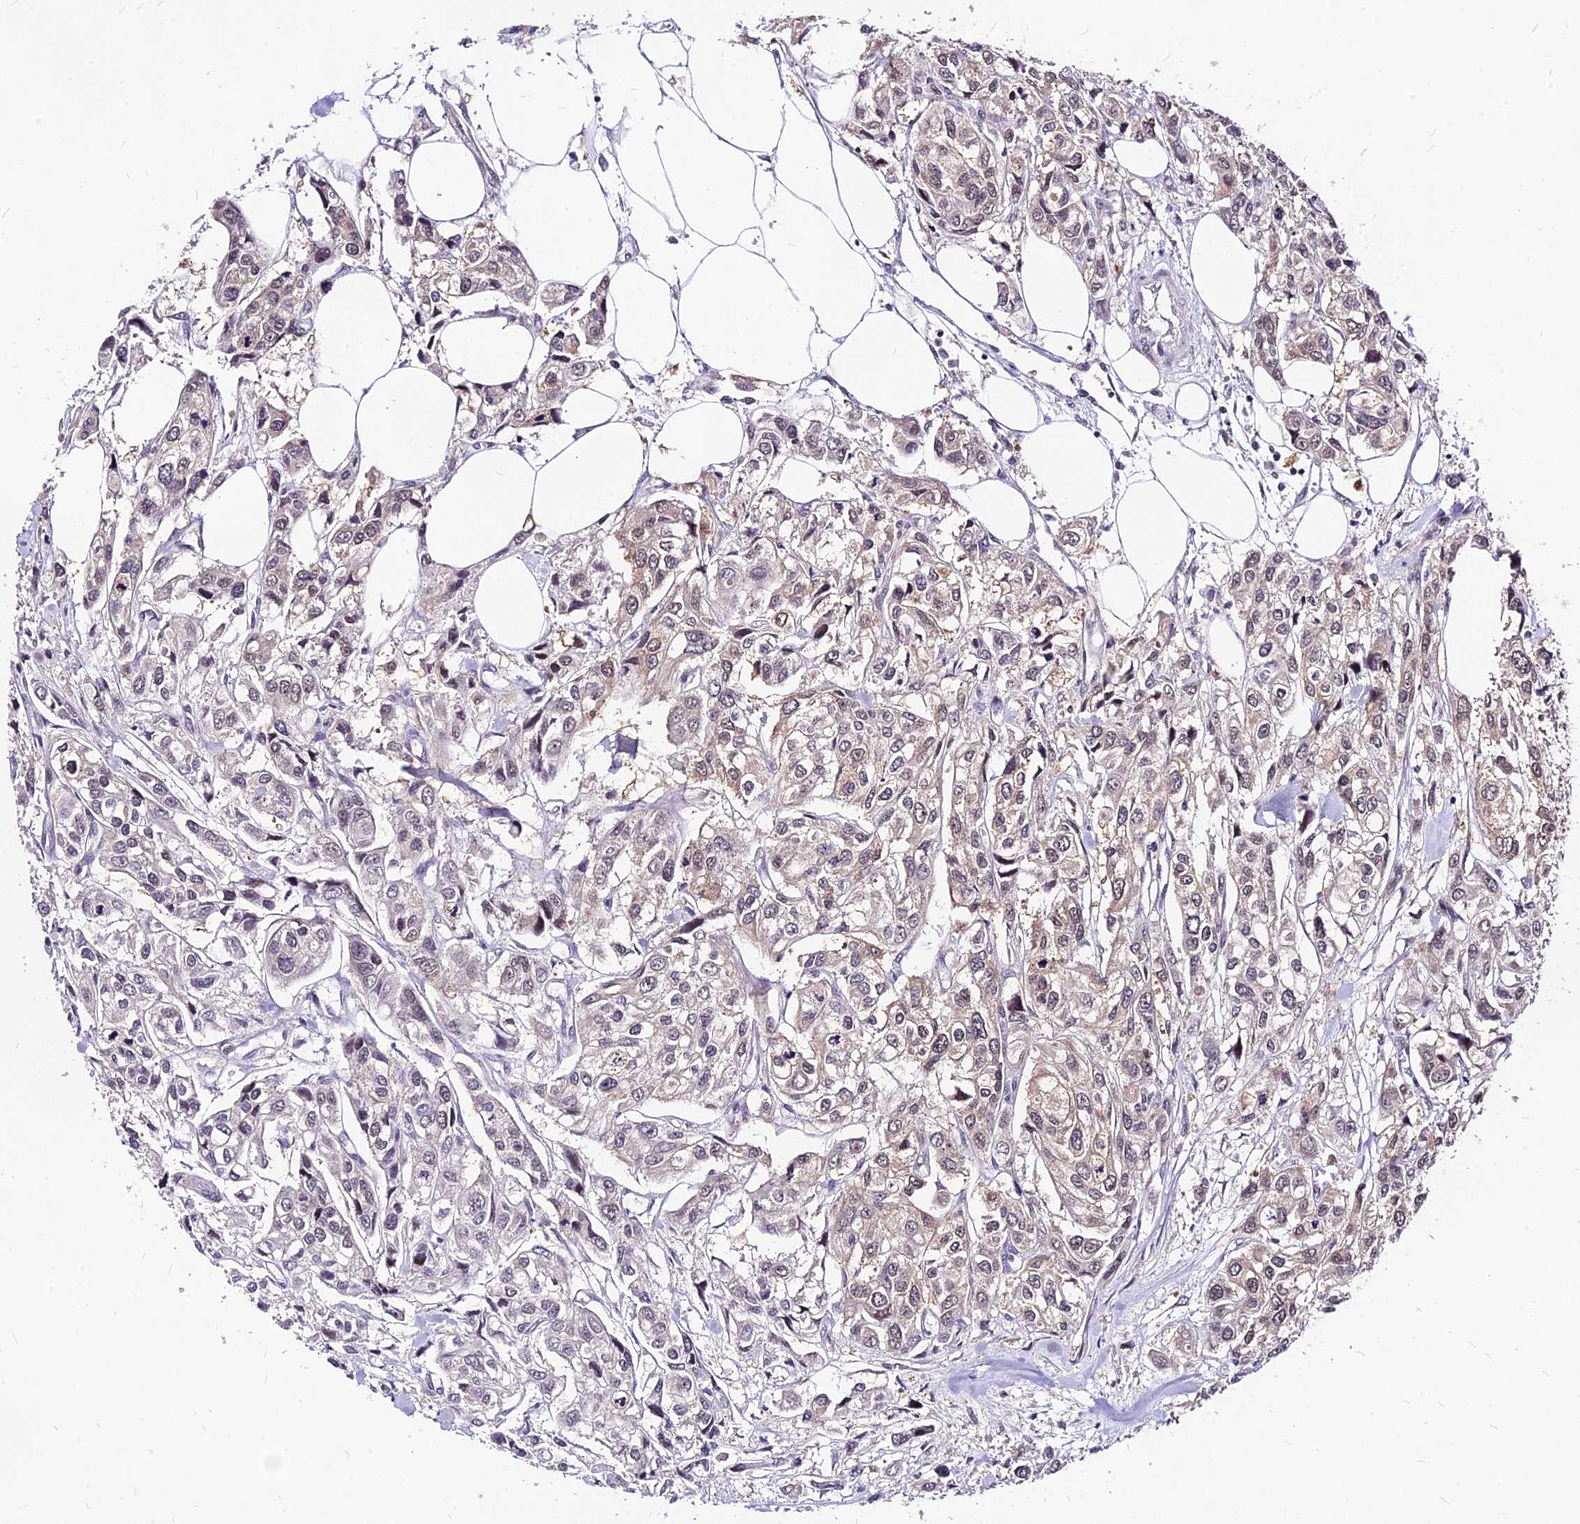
{"staining": {"intensity": "weak", "quantity": "25%-75%", "location": "cytoplasmic/membranous,nuclear"}, "tissue": "urothelial cancer", "cell_type": "Tumor cells", "image_type": "cancer", "snomed": [{"axis": "morphology", "description": "Urothelial carcinoma, High grade"}, {"axis": "topography", "description": "Urinary bladder"}], "caption": "High-magnification brightfield microscopy of high-grade urothelial carcinoma stained with DAB (3,3'-diaminobenzidine) (brown) and counterstained with hematoxylin (blue). tumor cells exhibit weak cytoplasmic/membranous and nuclear positivity is identified in approximately25%-75% of cells.", "gene": "DDX55", "patient": {"sex": "male", "age": 67}}